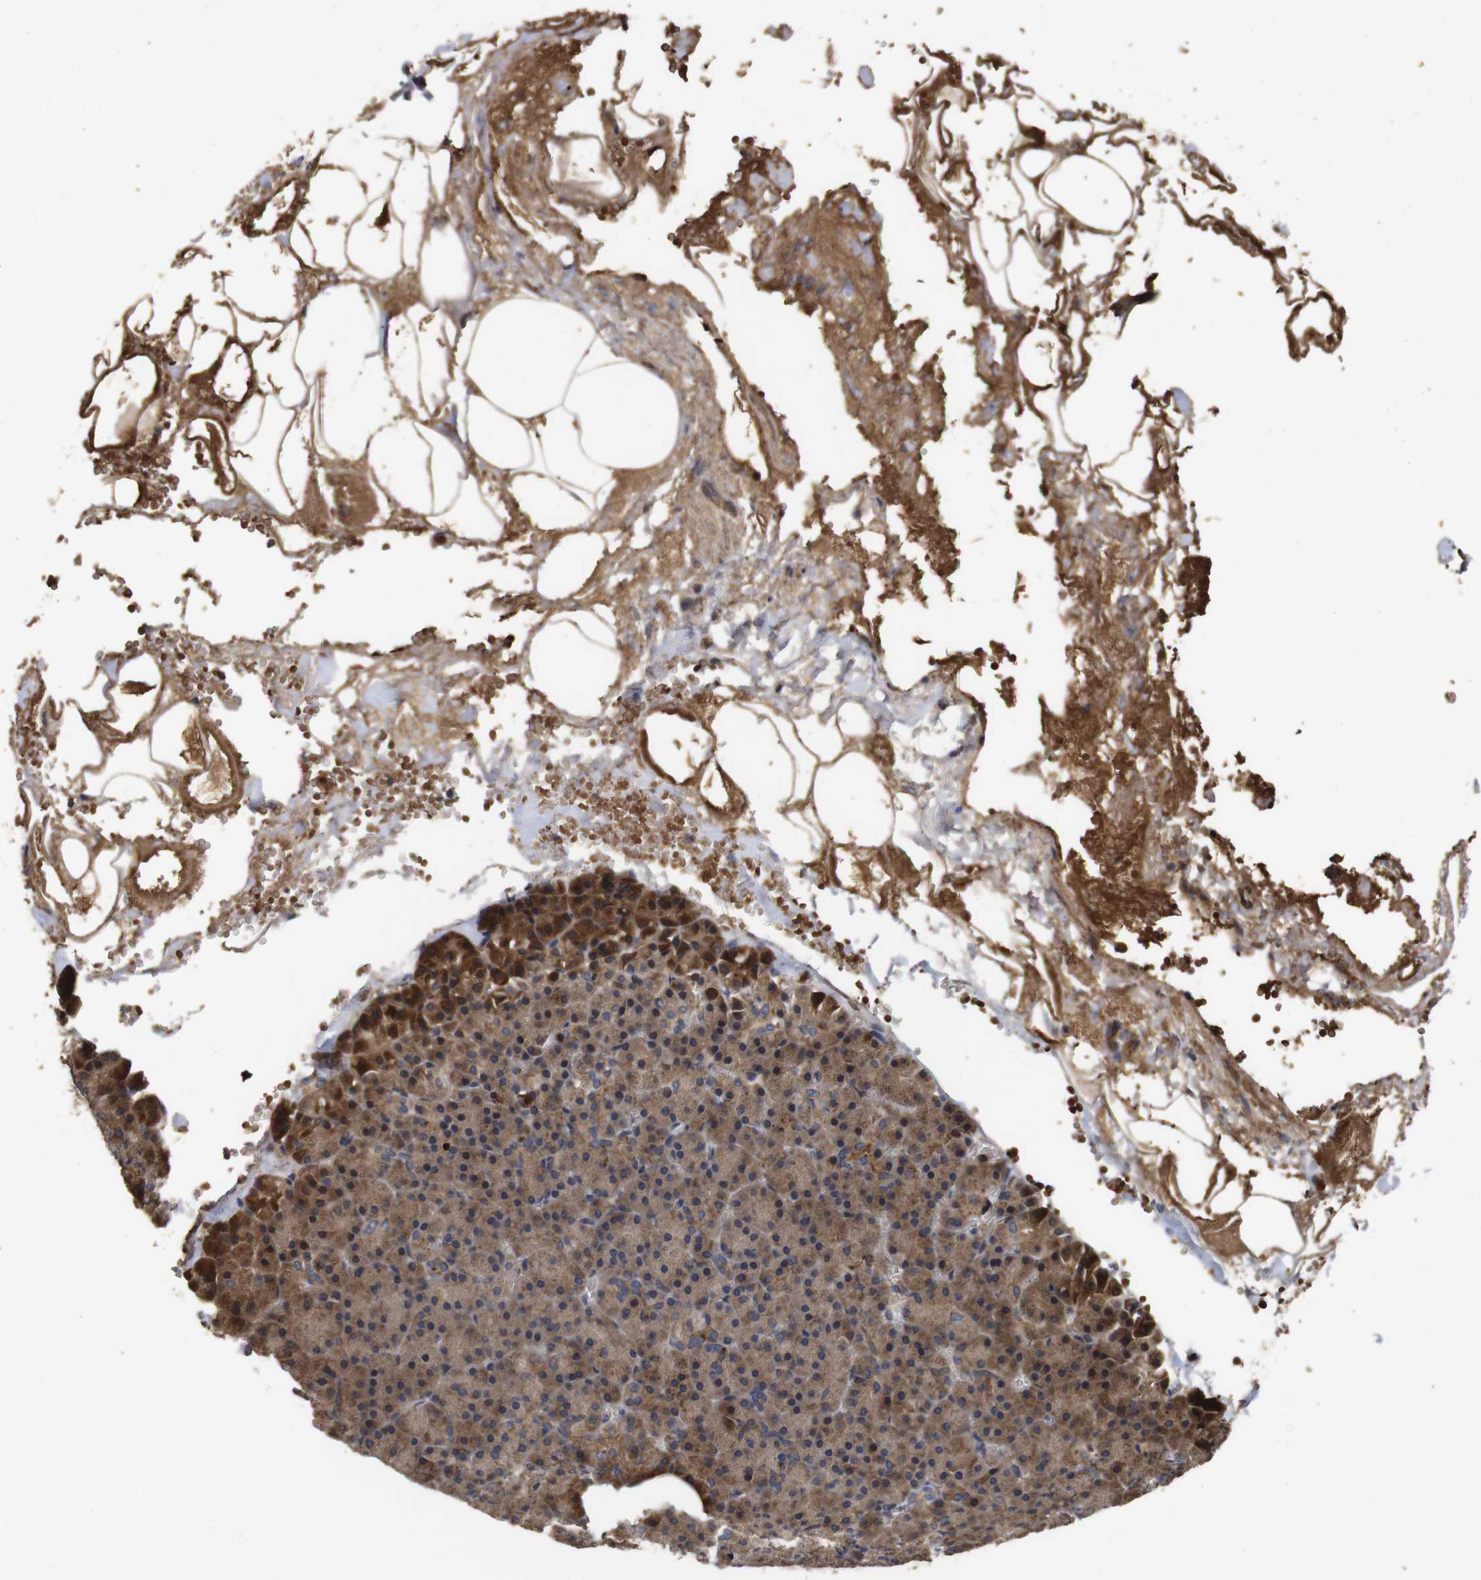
{"staining": {"intensity": "moderate", "quantity": "25%-75%", "location": "cytoplasmic/membranous"}, "tissue": "pancreas", "cell_type": "Exocrine glandular cells", "image_type": "normal", "snomed": [{"axis": "morphology", "description": "Normal tissue, NOS"}, {"axis": "topography", "description": "Pancreas"}], "caption": "Immunohistochemical staining of unremarkable pancreas demonstrates 25%-75% levels of moderate cytoplasmic/membranous protein positivity in approximately 25%-75% of exocrine glandular cells.", "gene": "PTPN14", "patient": {"sex": "female", "age": 35}}